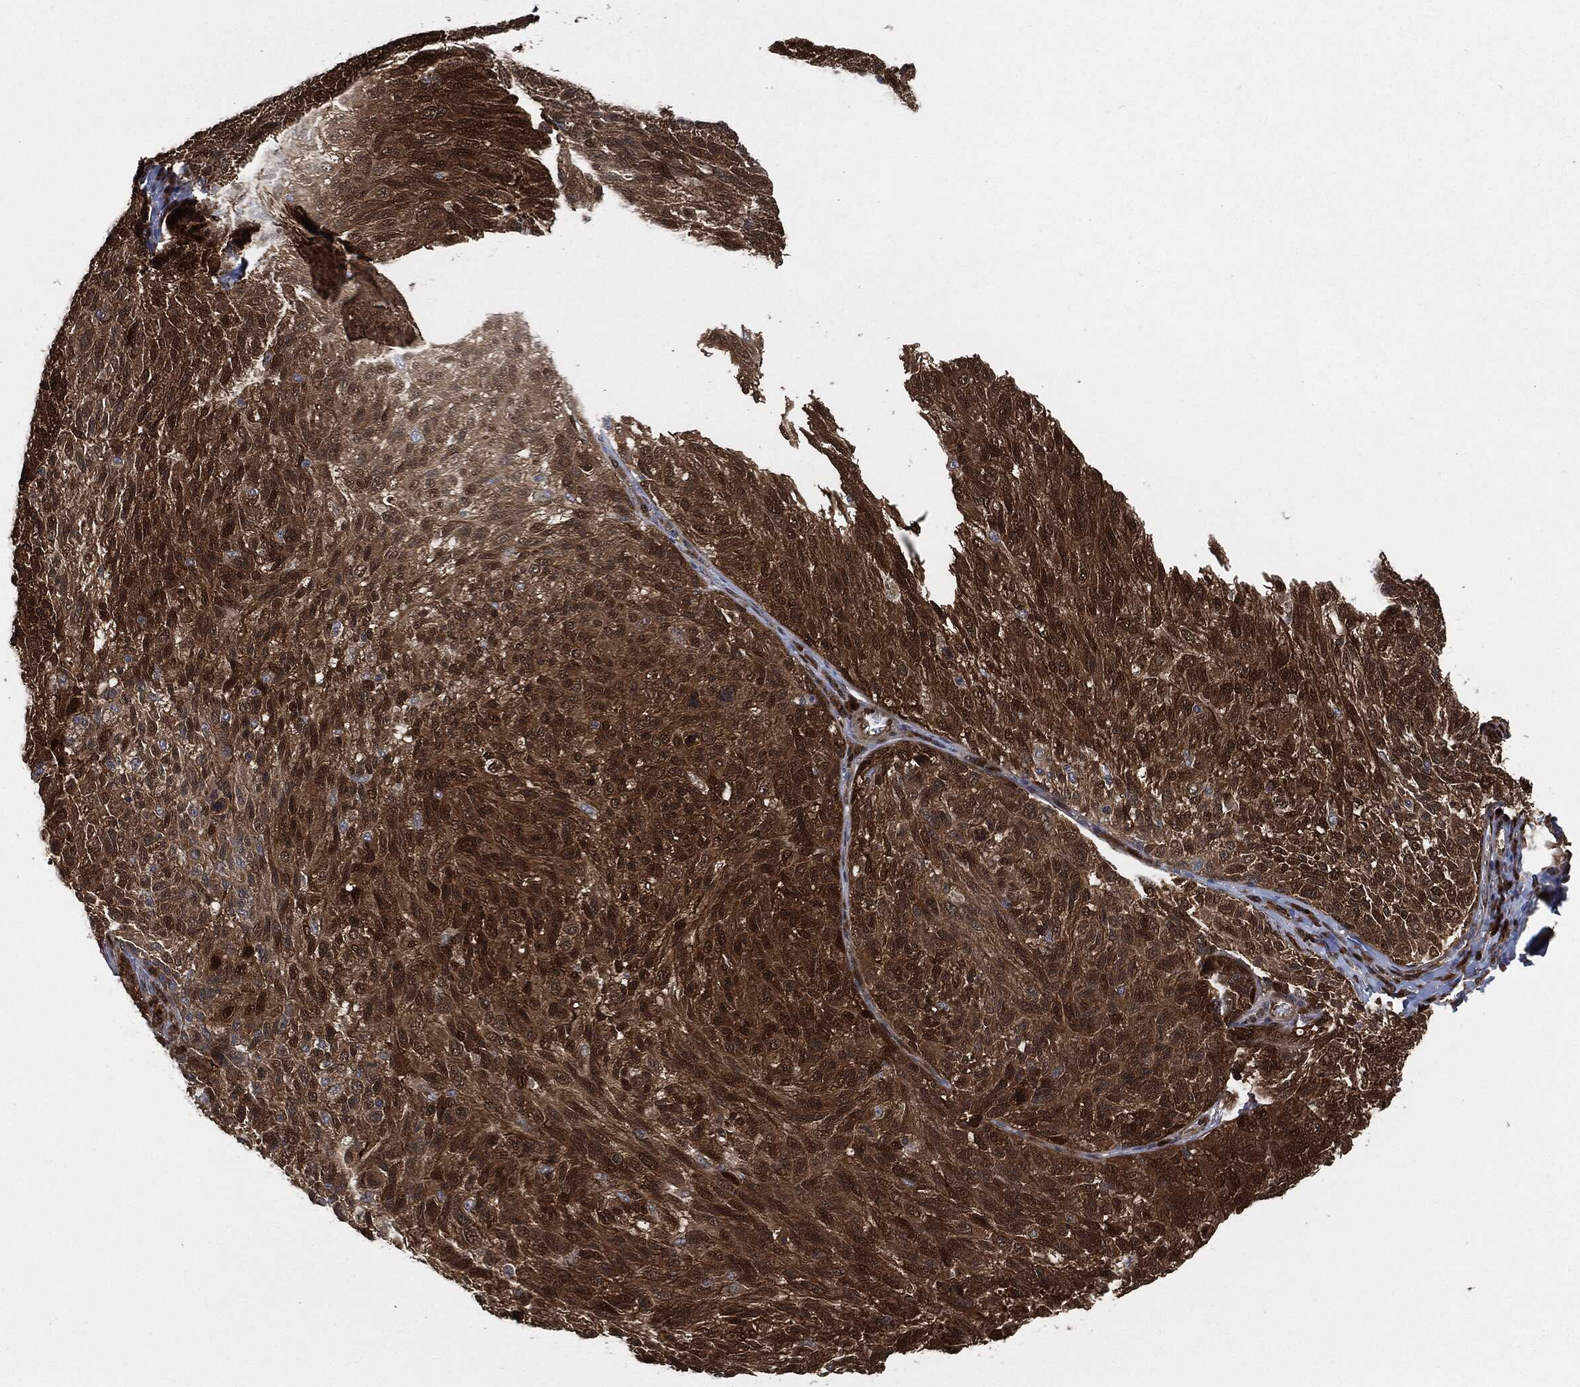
{"staining": {"intensity": "strong", "quantity": "25%-75%", "location": "cytoplasmic/membranous,nuclear"}, "tissue": "melanoma", "cell_type": "Tumor cells", "image_type": "cancer", "snomed": [{"axis": "morphology", "description": "Malignant melanoma, NOS"}, {"axis": "topography", "description": "Skin"}], "caption": "The micrograph demonstrates staining of malignant melanoma, revealing strong cytoplasmic/membranous and nuclear protein expression (brown color) within tumor cells. The protein is shown in brown color, while the nuclei are stained blue.", "gene": "DCTN1", "patient": {"sex": "female", "age": 73}}